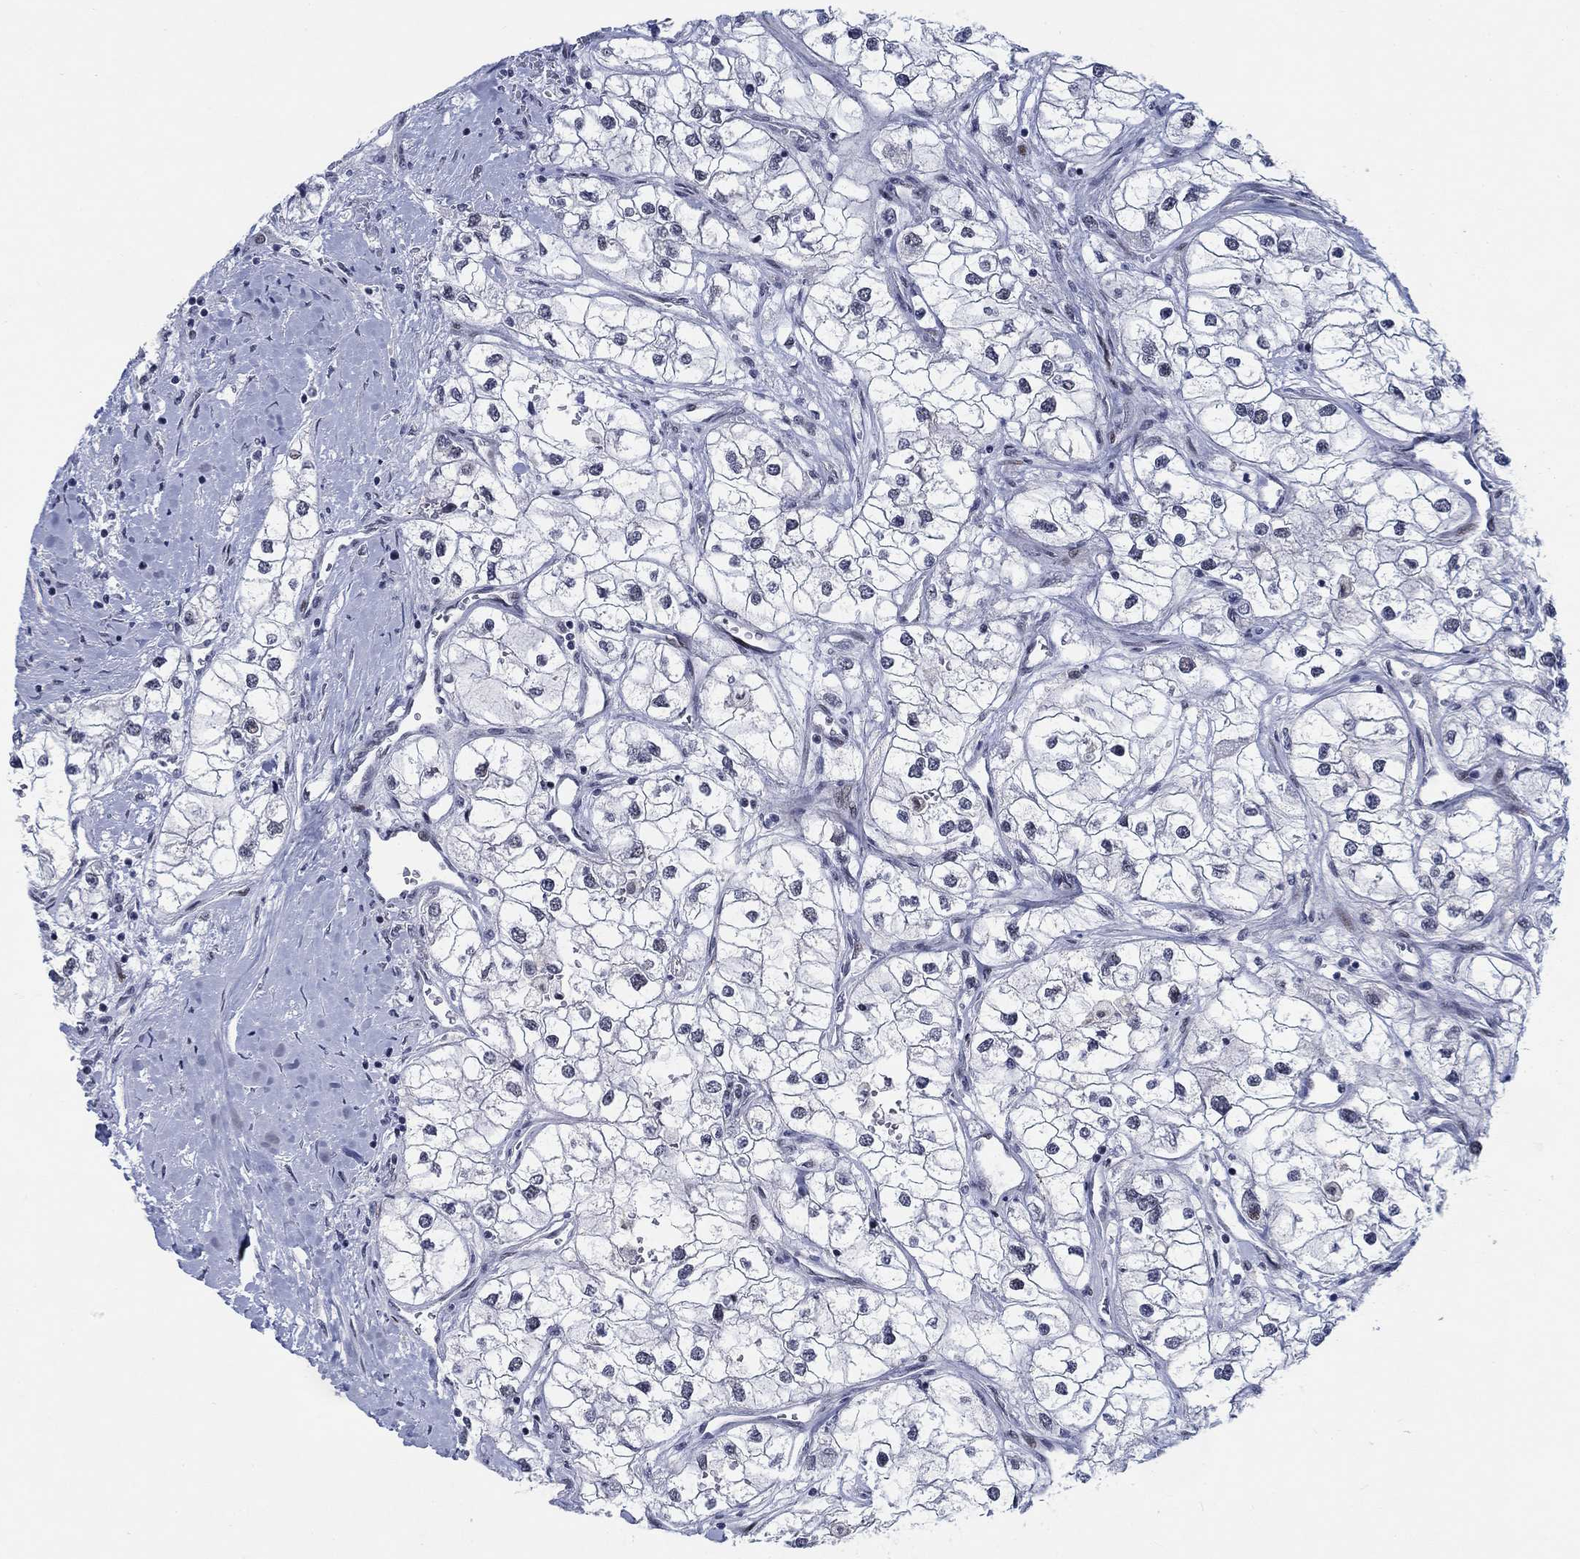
{"staining": {"intensity": "negative", "quantity": "none", "location": "none"}, "tissue": "renal cancer", "cell_type": "Tumor cells", "image_type": "cancer", "snomed": [{"axis": "morphology", "description": "Adenocarcinoma, NOS"}, {"axis": "topography", "description": "Kidney"}], "caption": "High magnification brightfield microscopy of renal cancer stained with DAB (3,3'-diaminobenzidine) (brown) and counterstained with hematoxylin (blue): tumor cells show no significant expression.", "gene": "NEU3", "patient": {"sex": "male", "age": 59}}